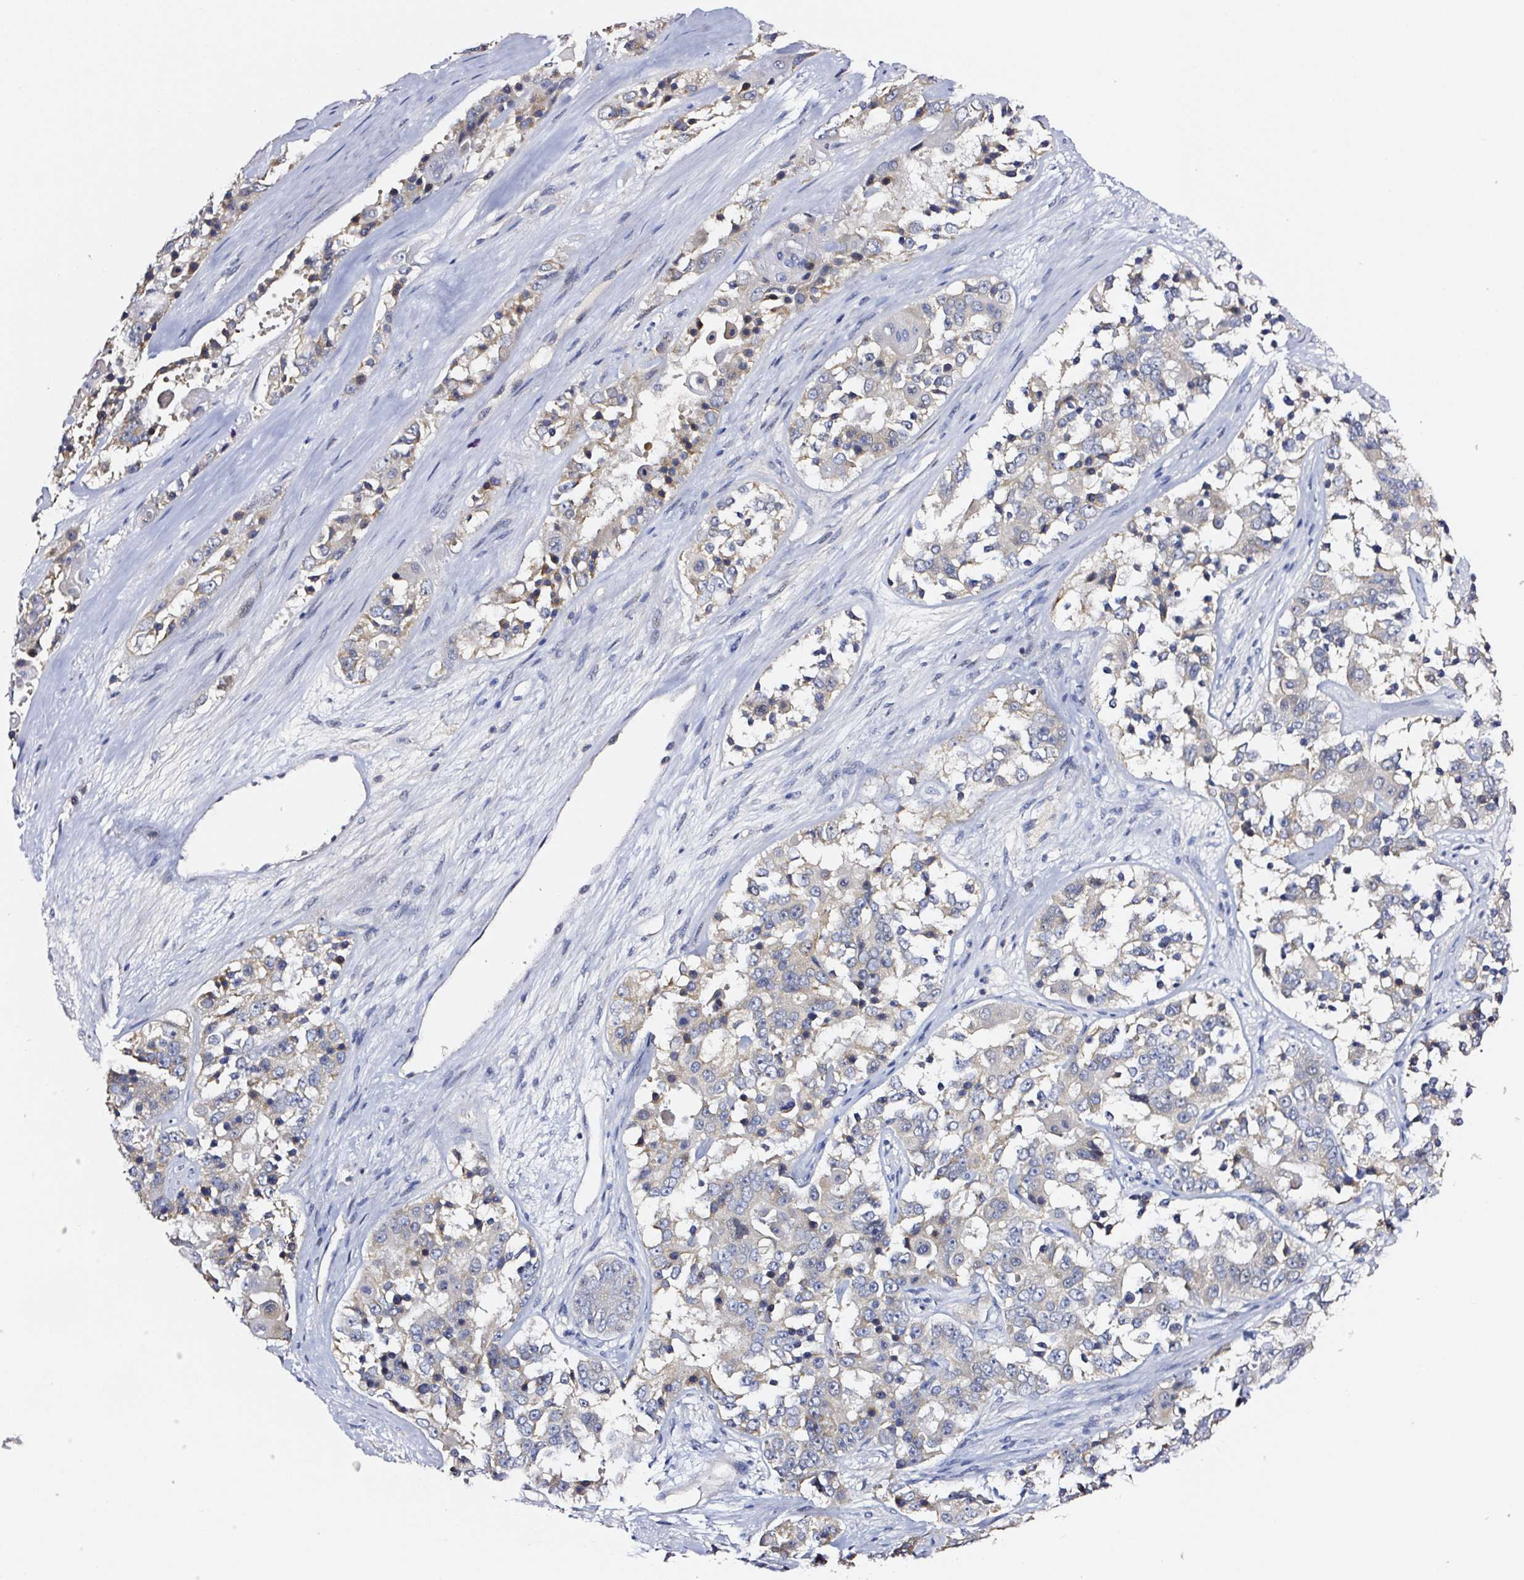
{"staining": {"intensity": "weak", "quantity": "<25%", "location": "cytoplasmic/membranous"}, "tissue": "ovarian cancer", "cell_type": "Tumor cells", "image_type": "cancer", "snomed": [{"axis": "morphology", "description": "Carcinoma, endometroid"}, {"axis": "topography", "description": "Ovary"}], "caption": "Histopathology image shows no significant protein positivity in tumor cells of ovarian cancer (endometroid carcinoma).", "gene": "PRKAA2", "patient": {"sex": "female", "age": 51}}